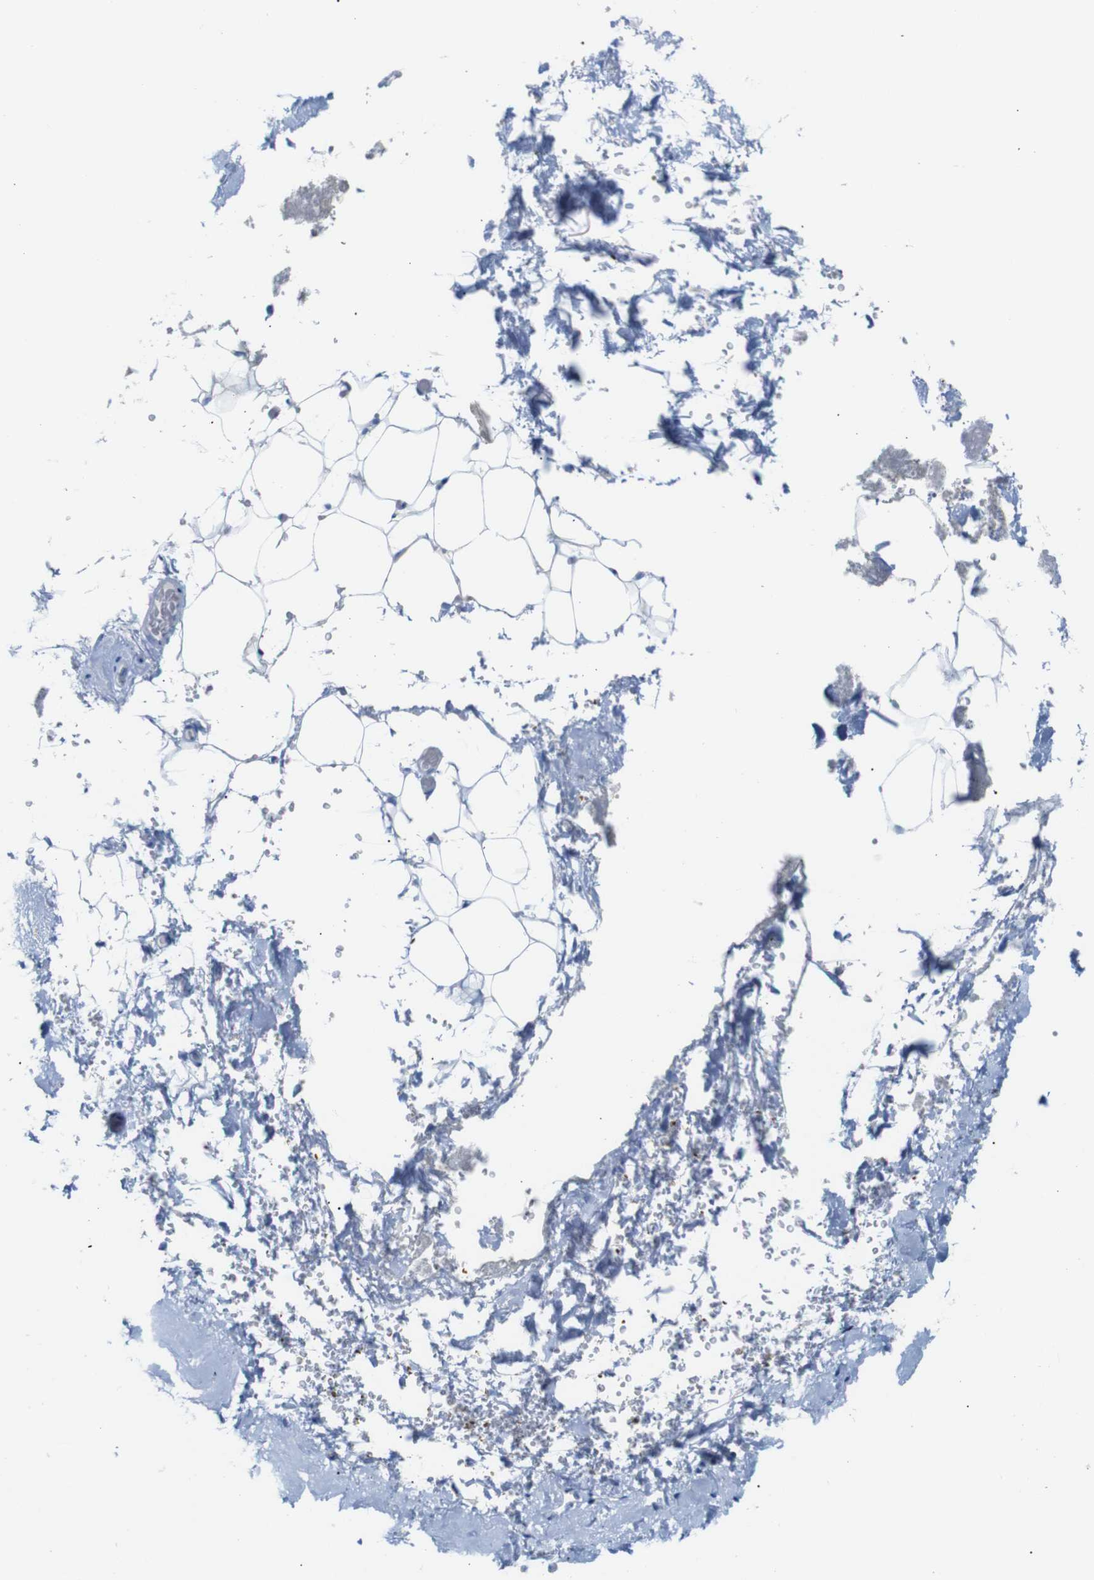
{"staining": {"intensity": "negative", "quantity": "none", "location": "none"}, "tissue": "breast", "cell_type": "Adipocytes", "image_type": "normal", "snomed": [{"axis": "morphology", "description": "Normal tissue, NOS"}, {"axis": "topography", "description": "Breast"}], "caption": "Breast stained for a protein using IHC reveals no staining adipocytes.", "gene": "ERVMER34", "patient": {"sex": "female", "age": 75}}